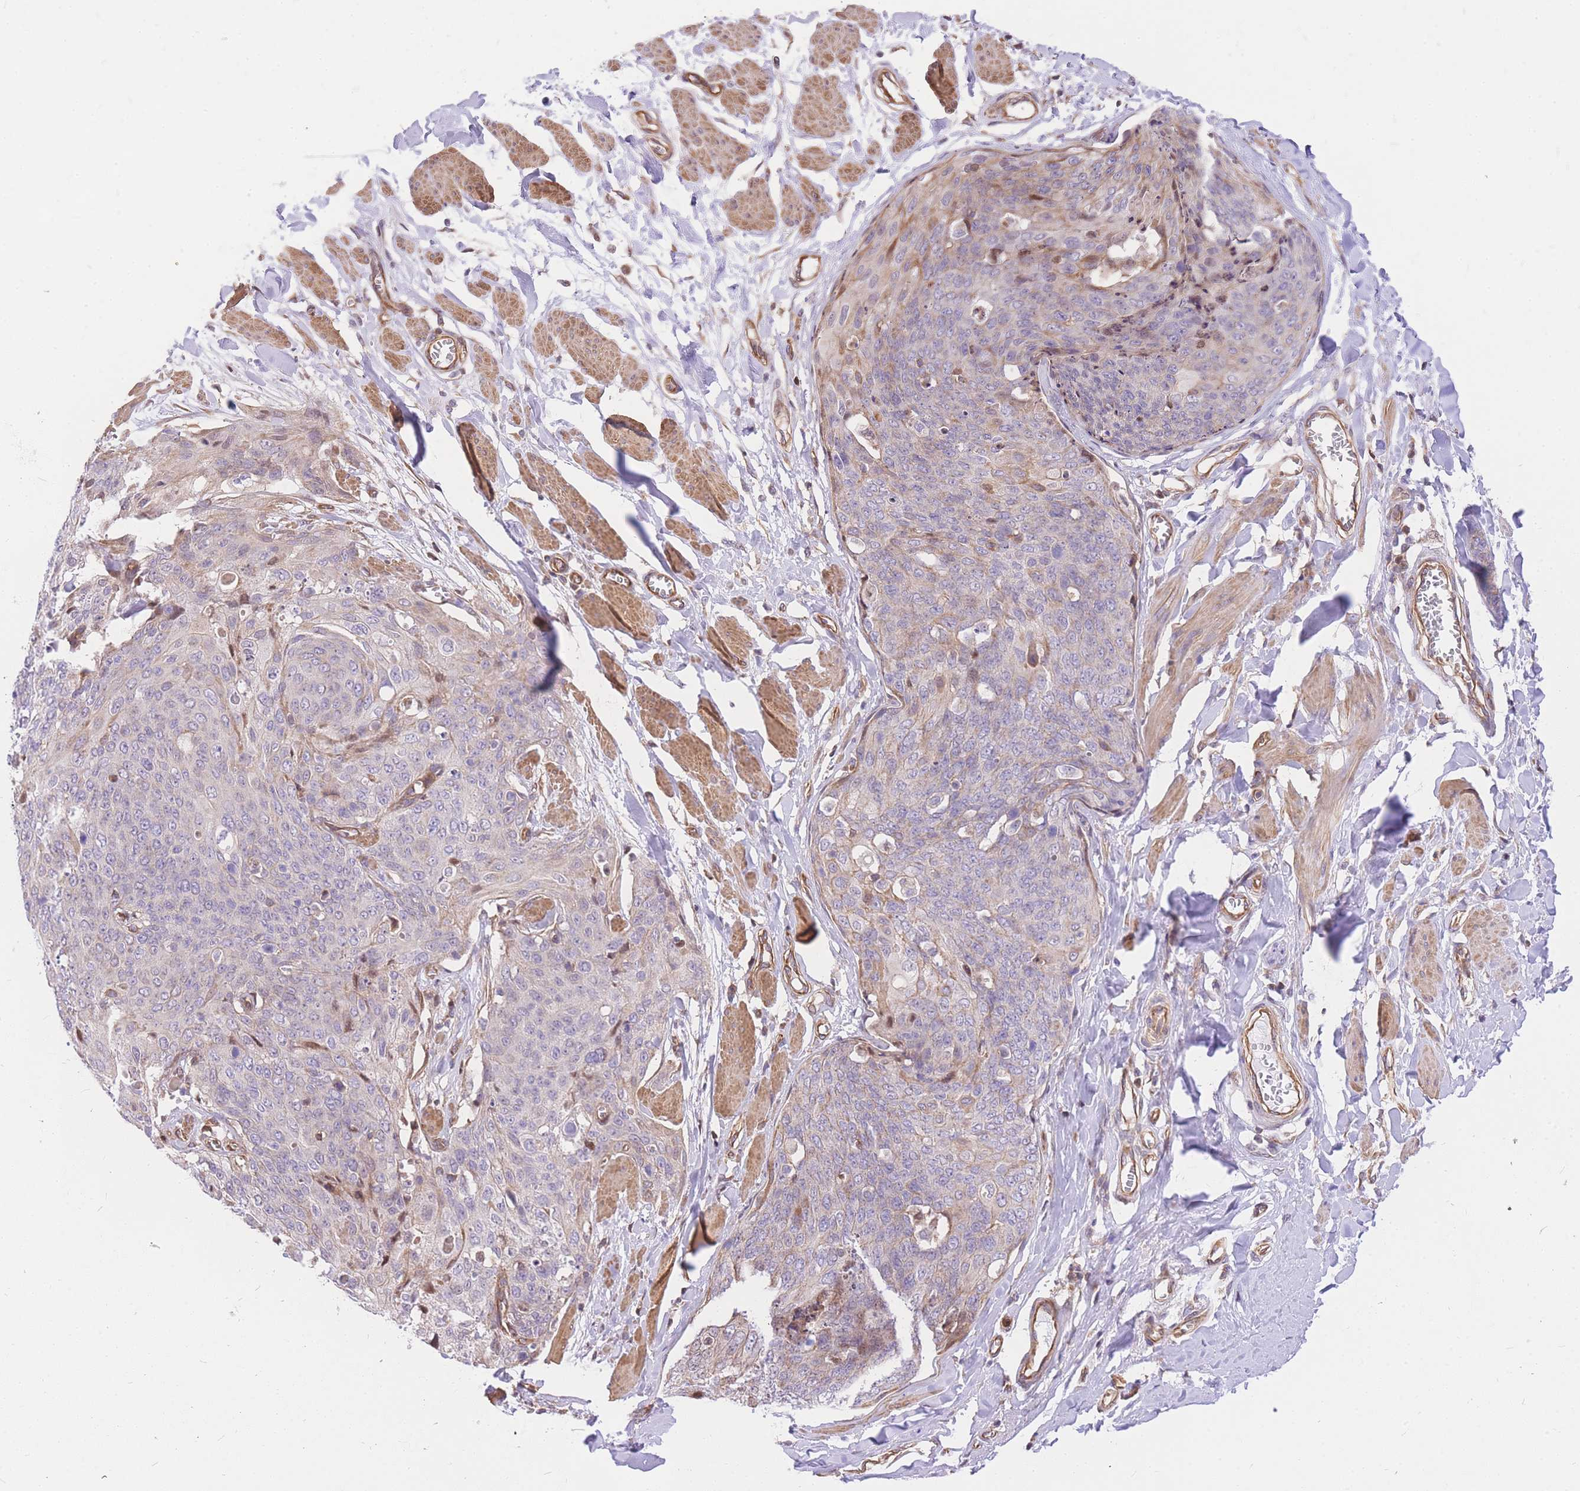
{"staining": {"intensity": "weak", "quantity": "<25%", "location": "cytoplasmic/membranous"}, "tissue": "skin cancer", "cell_type": "Tumor cells", "image_type": "cancer", "snomed": [{"axis": "morphology", "description": "Squamous cell carcinoma, NOS"}, {"axis": "topography", "description": "Skin"}, {"axis": "topography", "description": "Vulva"}], "caption": "Photomicrograph shows no protein staining in tumor cells of skin cancer (squamous cell carcinoma) tissue.", "gene": "S100PBP", "patient": {"sex": "female", "age": 85}}